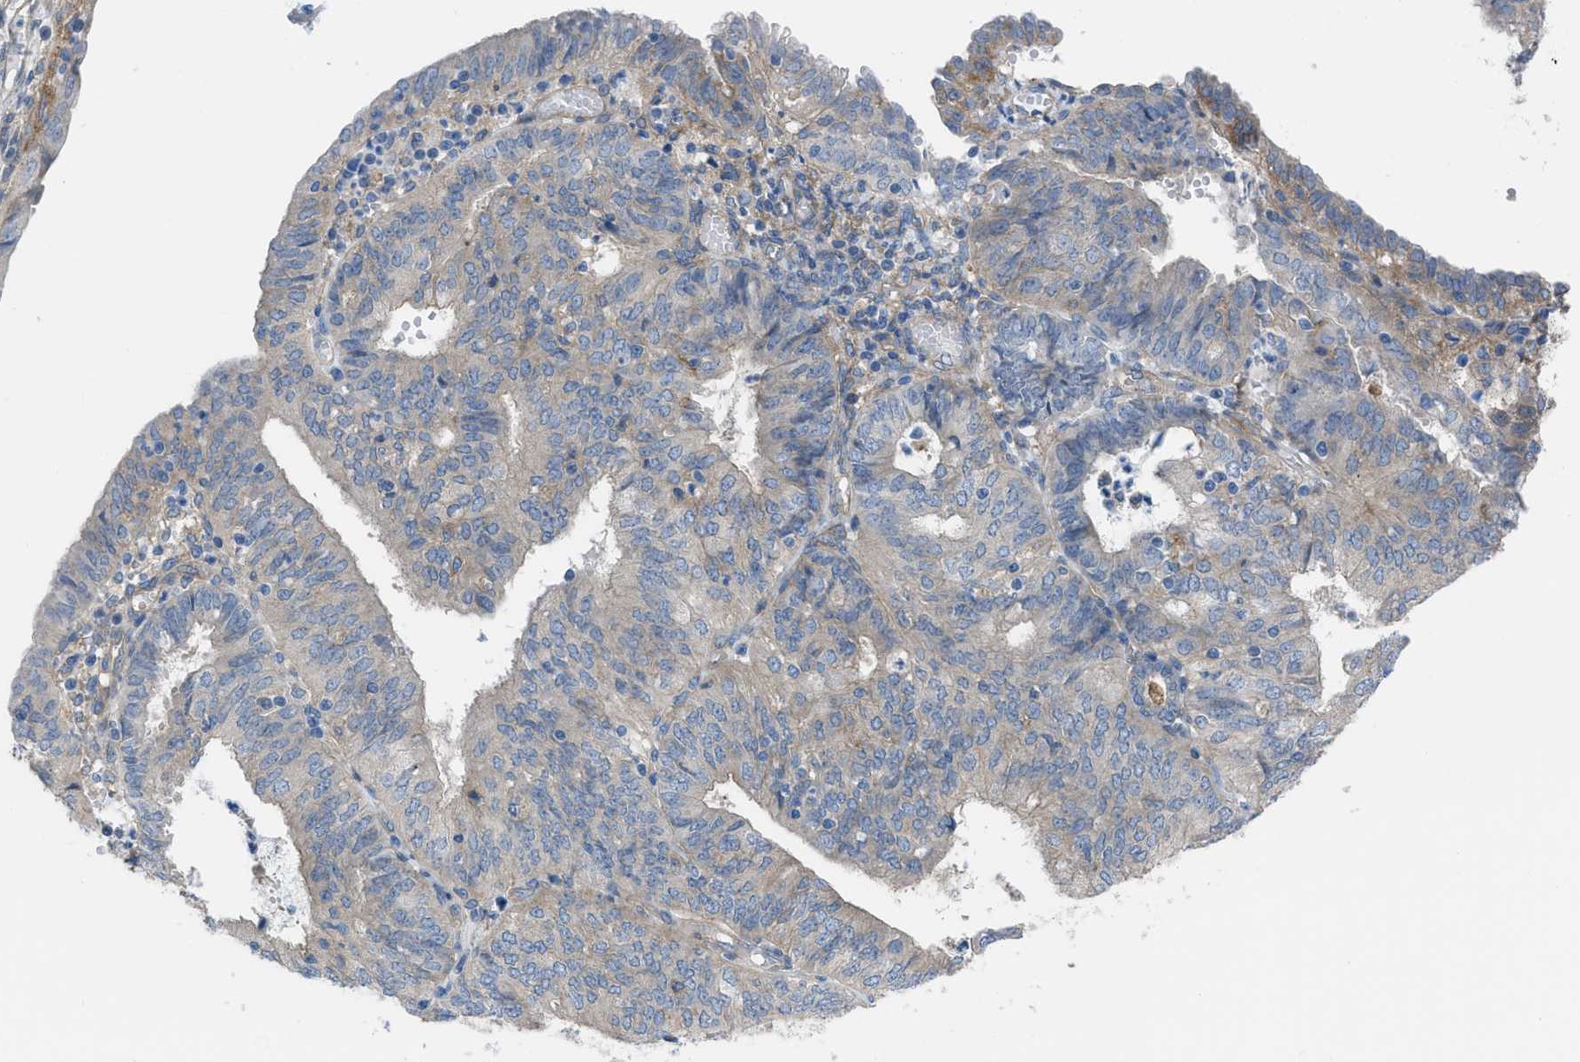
{"staining": {"intensity": "weak", "quantity": "<25%", "location": "cytoplasmic/membranous"}, "tissue": "endometrial cancer", "cell_type": "Tumor cells", "image_type": "cancer", "snomed": [{"axis": "morphology", "description": "Adenocarcinoma, NOS"}, {"axis": "topography", "description": "Endometrium"}], "caption": "The micrograph displays no staining of tumor cells in endometrial cancer.", "gene": "EGFR", "patient": {"sex": "female", "age": 58}}